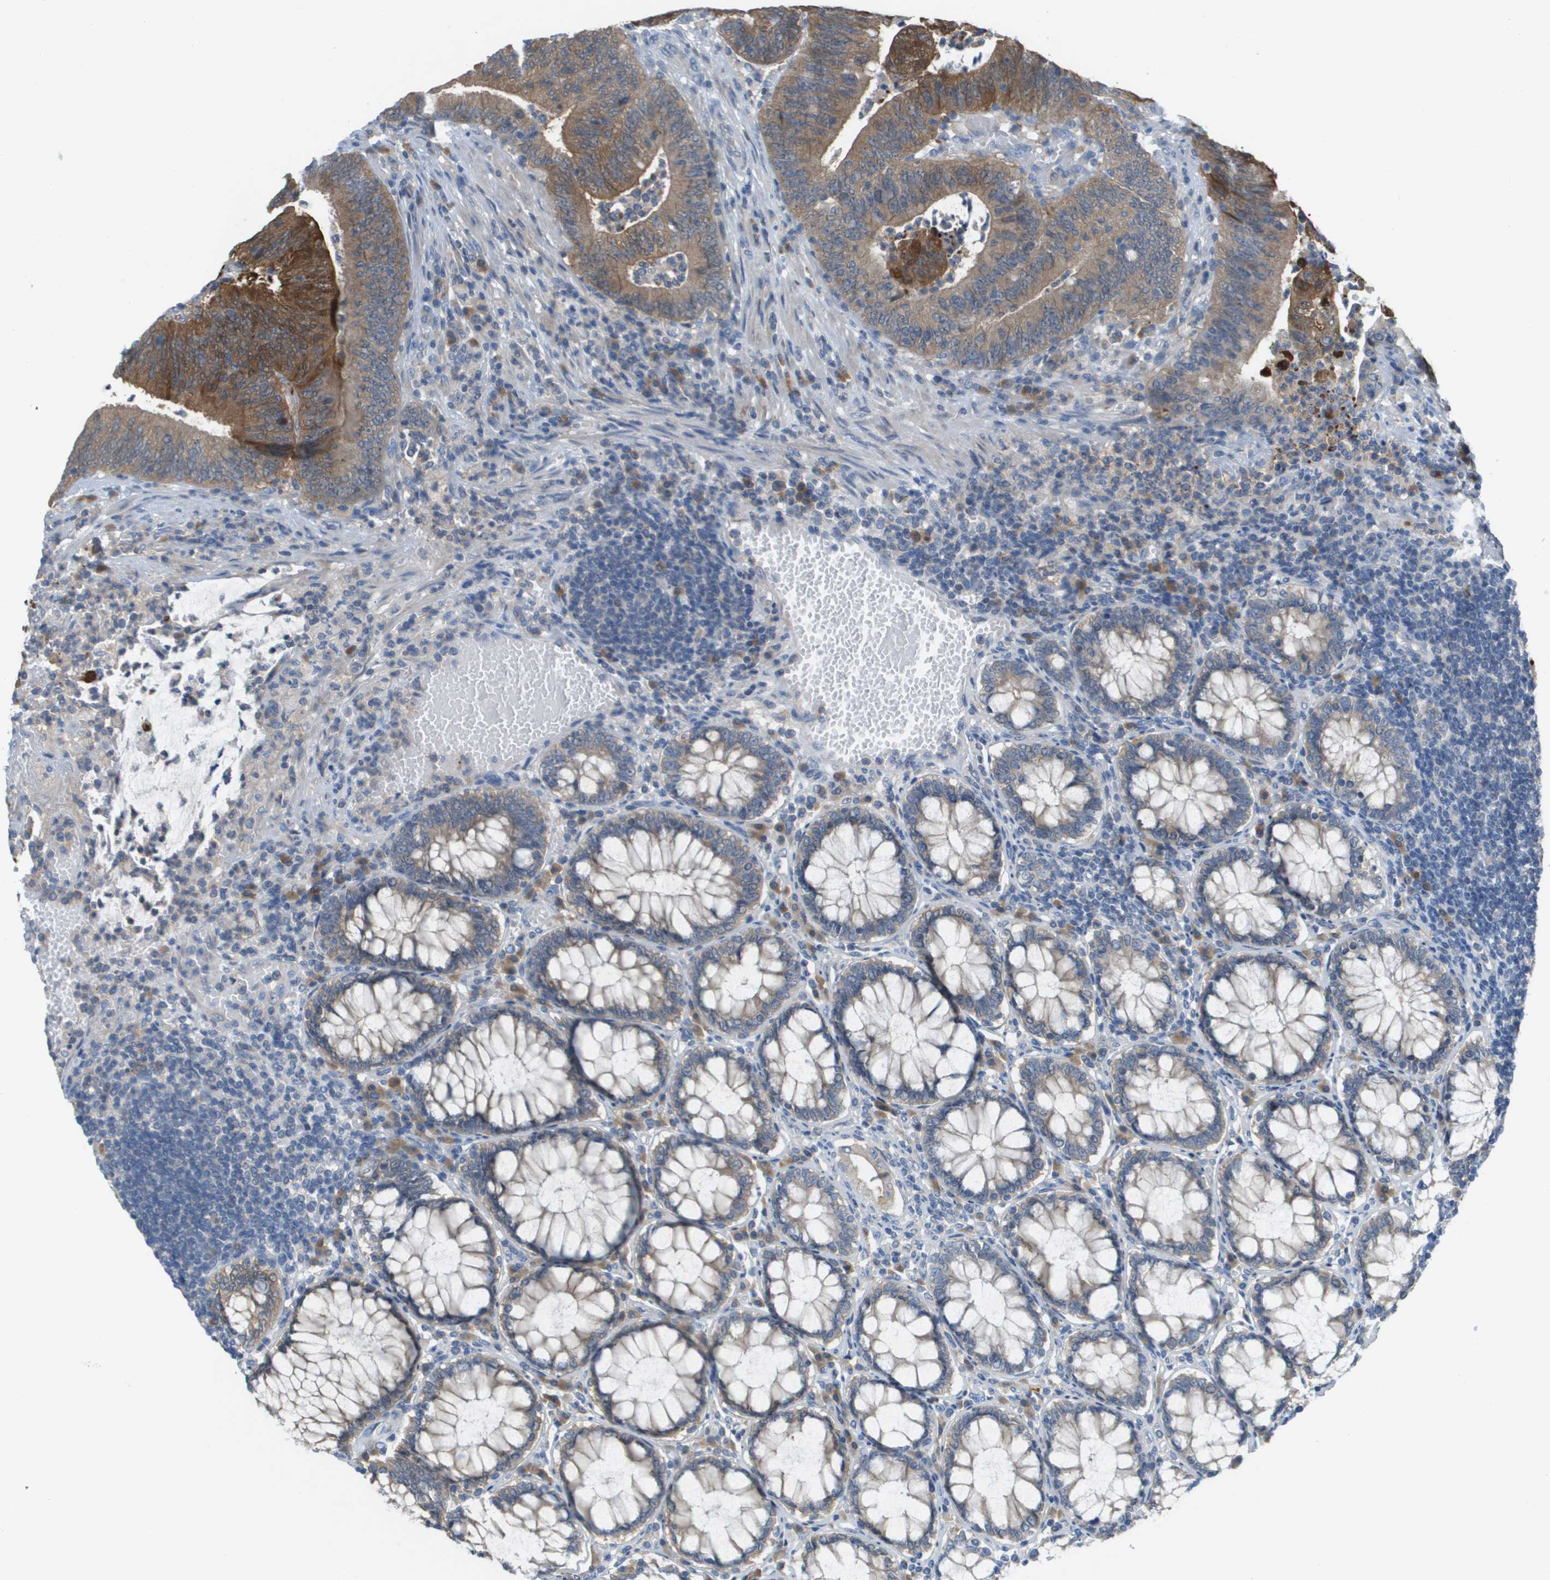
{"staining": {"intensity": "moderate", "quantity": ">75%", "location": "cytoplasmic/membranous"}, "tissue": "colorectal cancer", "cell_type": "Tumor cells", "image_type": "cancer", "snomed": [{"axis": "morphology", "description": "Normal tissue, NOS"}, {"axis": "morphology", "description": "Adenocarcinoma, NOS"}, {"axis": "topography", "description": "Rectum"}], "caption": "This is a photomicrograph of immunohistochemistry (IHC) staining of colorectal adenocarcinoma, which shows moderate staining in the cytoplasmic/membranous of tumor cells.", "gene": "UBA5", "patient": {"sex": "female", "age": 66}}